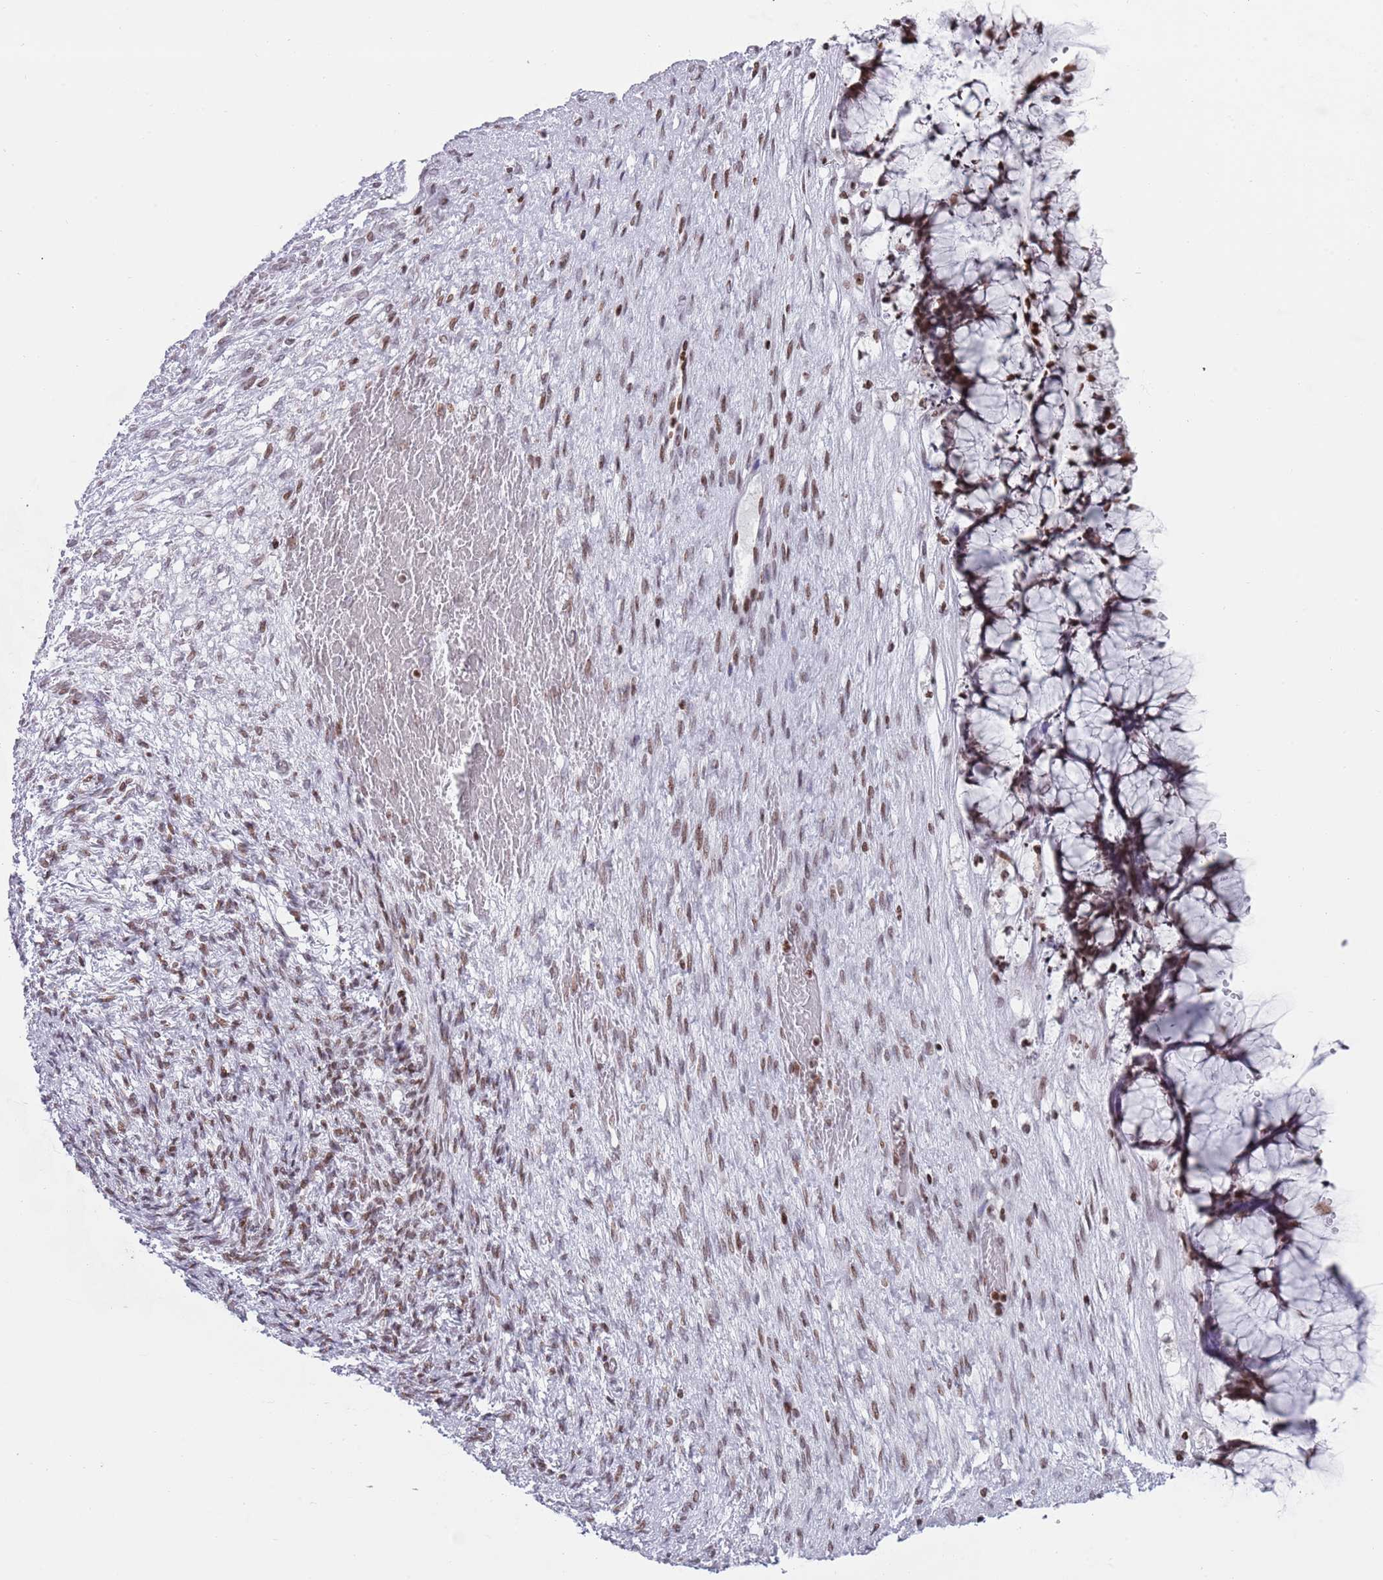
{"staining": {"intensity": "moderate", "quantity": ">75%", "location": "nuclear"}, "tissue": "ovarian cancer", "cell_type": "Tumor cells", "image_type": "cancer", "snomed": [{"axis": "morphology", "description": "Cystadenocarcinoma, mucinous, NOS"}, {"axis": "topography", "description": "Ovary"}], "caption": "Ovarian cancer (mucinous cystadenocarcinoma) was stained to show a protein in brown. There is medium levels of moderate nuclear staining in about >75% of tumor cells.", "gene": "HDAC8", "patient": {"sex": "female", "age": 42}}